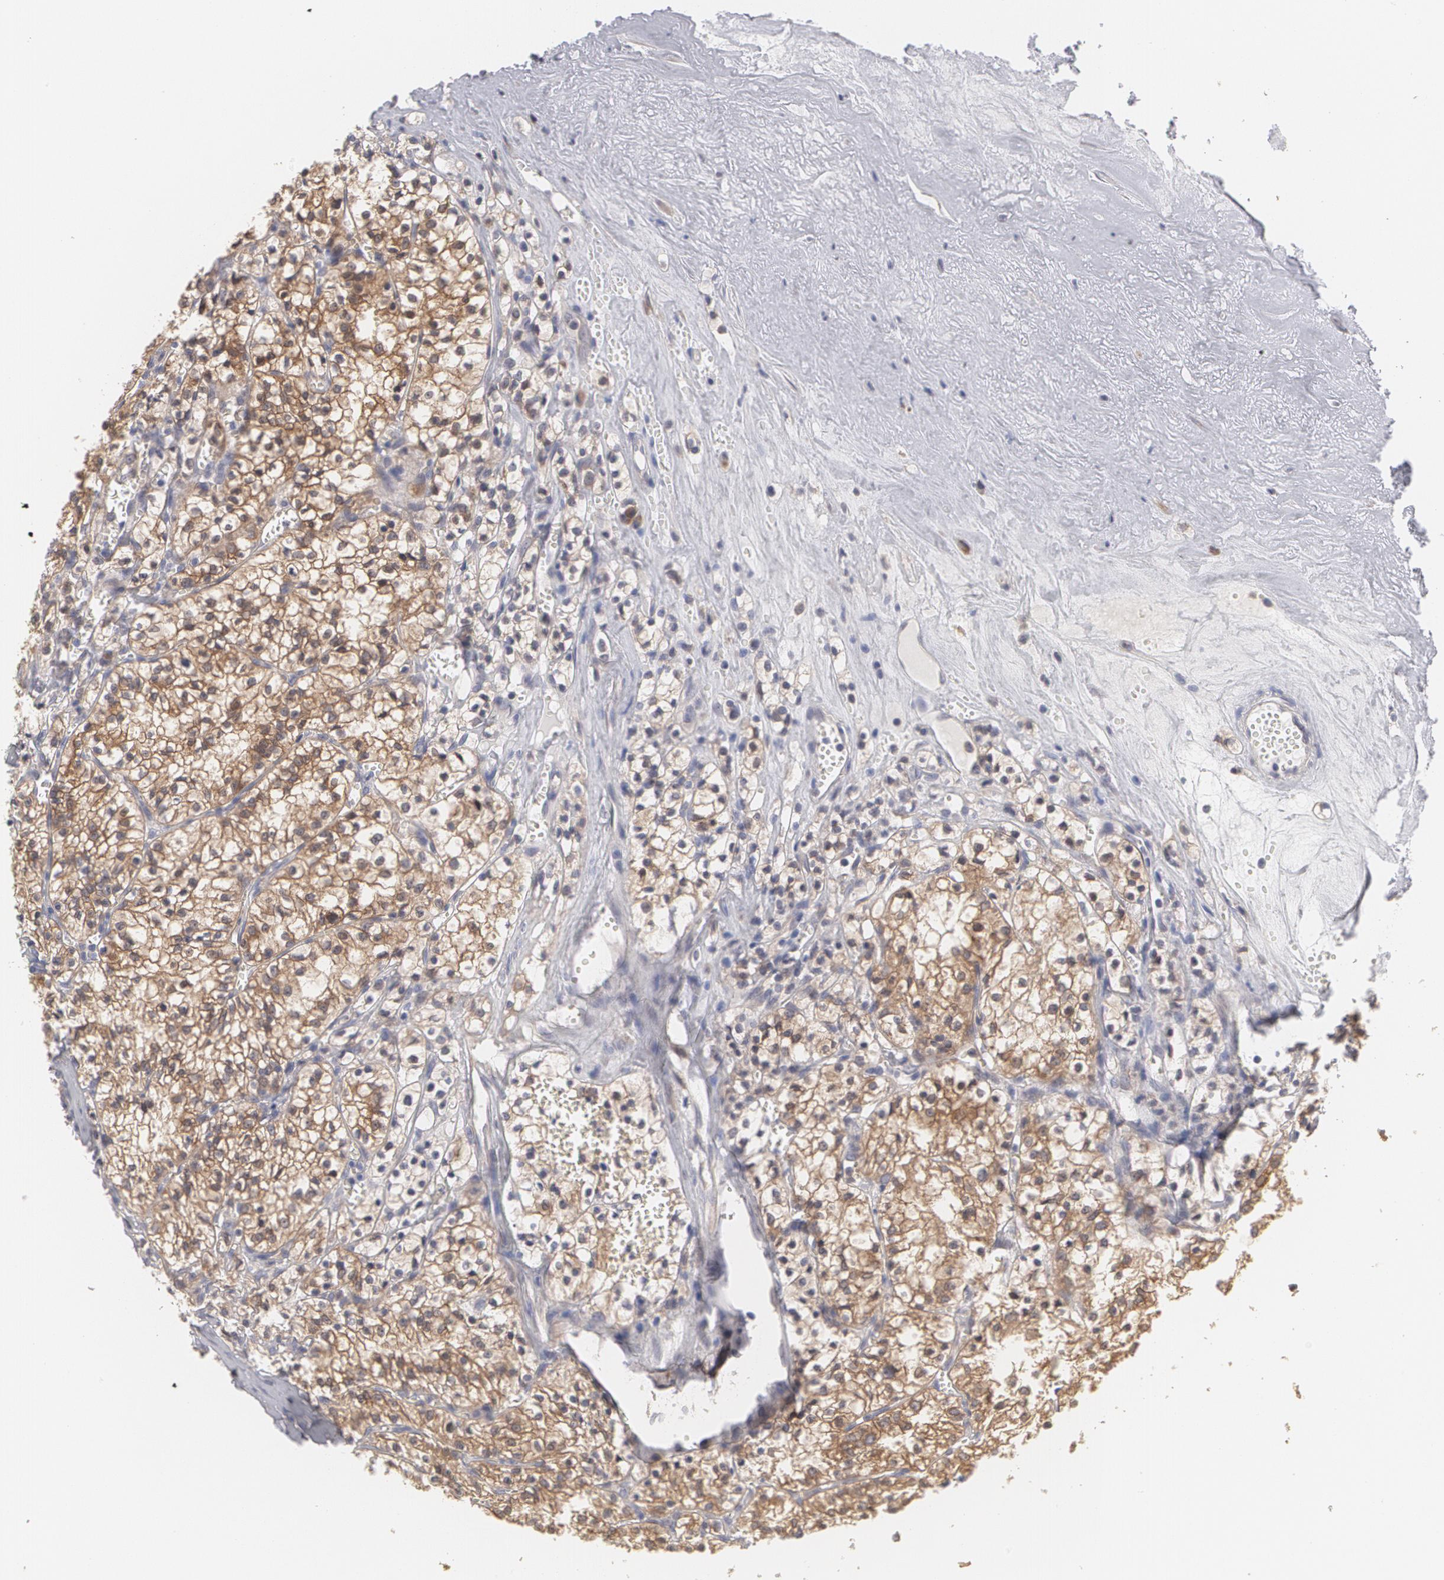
{"staining": {"intensity": "strong", "quantity": ">75%", "location": "cytoplasmic/membranous"}, "tissue": "renal cancer", "cell_type": "Tumor cells", "image_type": "cancer", "snomed": [{"axis": "morphology", "description": "Adenocarcinoma, NOS"}, {"axis": "topography", "description": "Kidney"}], "caption": "Strong cytoplasmic/membranous protein positivity is appreciated in about >75% of tumor cells in renal cancer (adenocarcinoma).", "gene": "MTHFD1", "patient": {"sex": "male", "age": 61}}